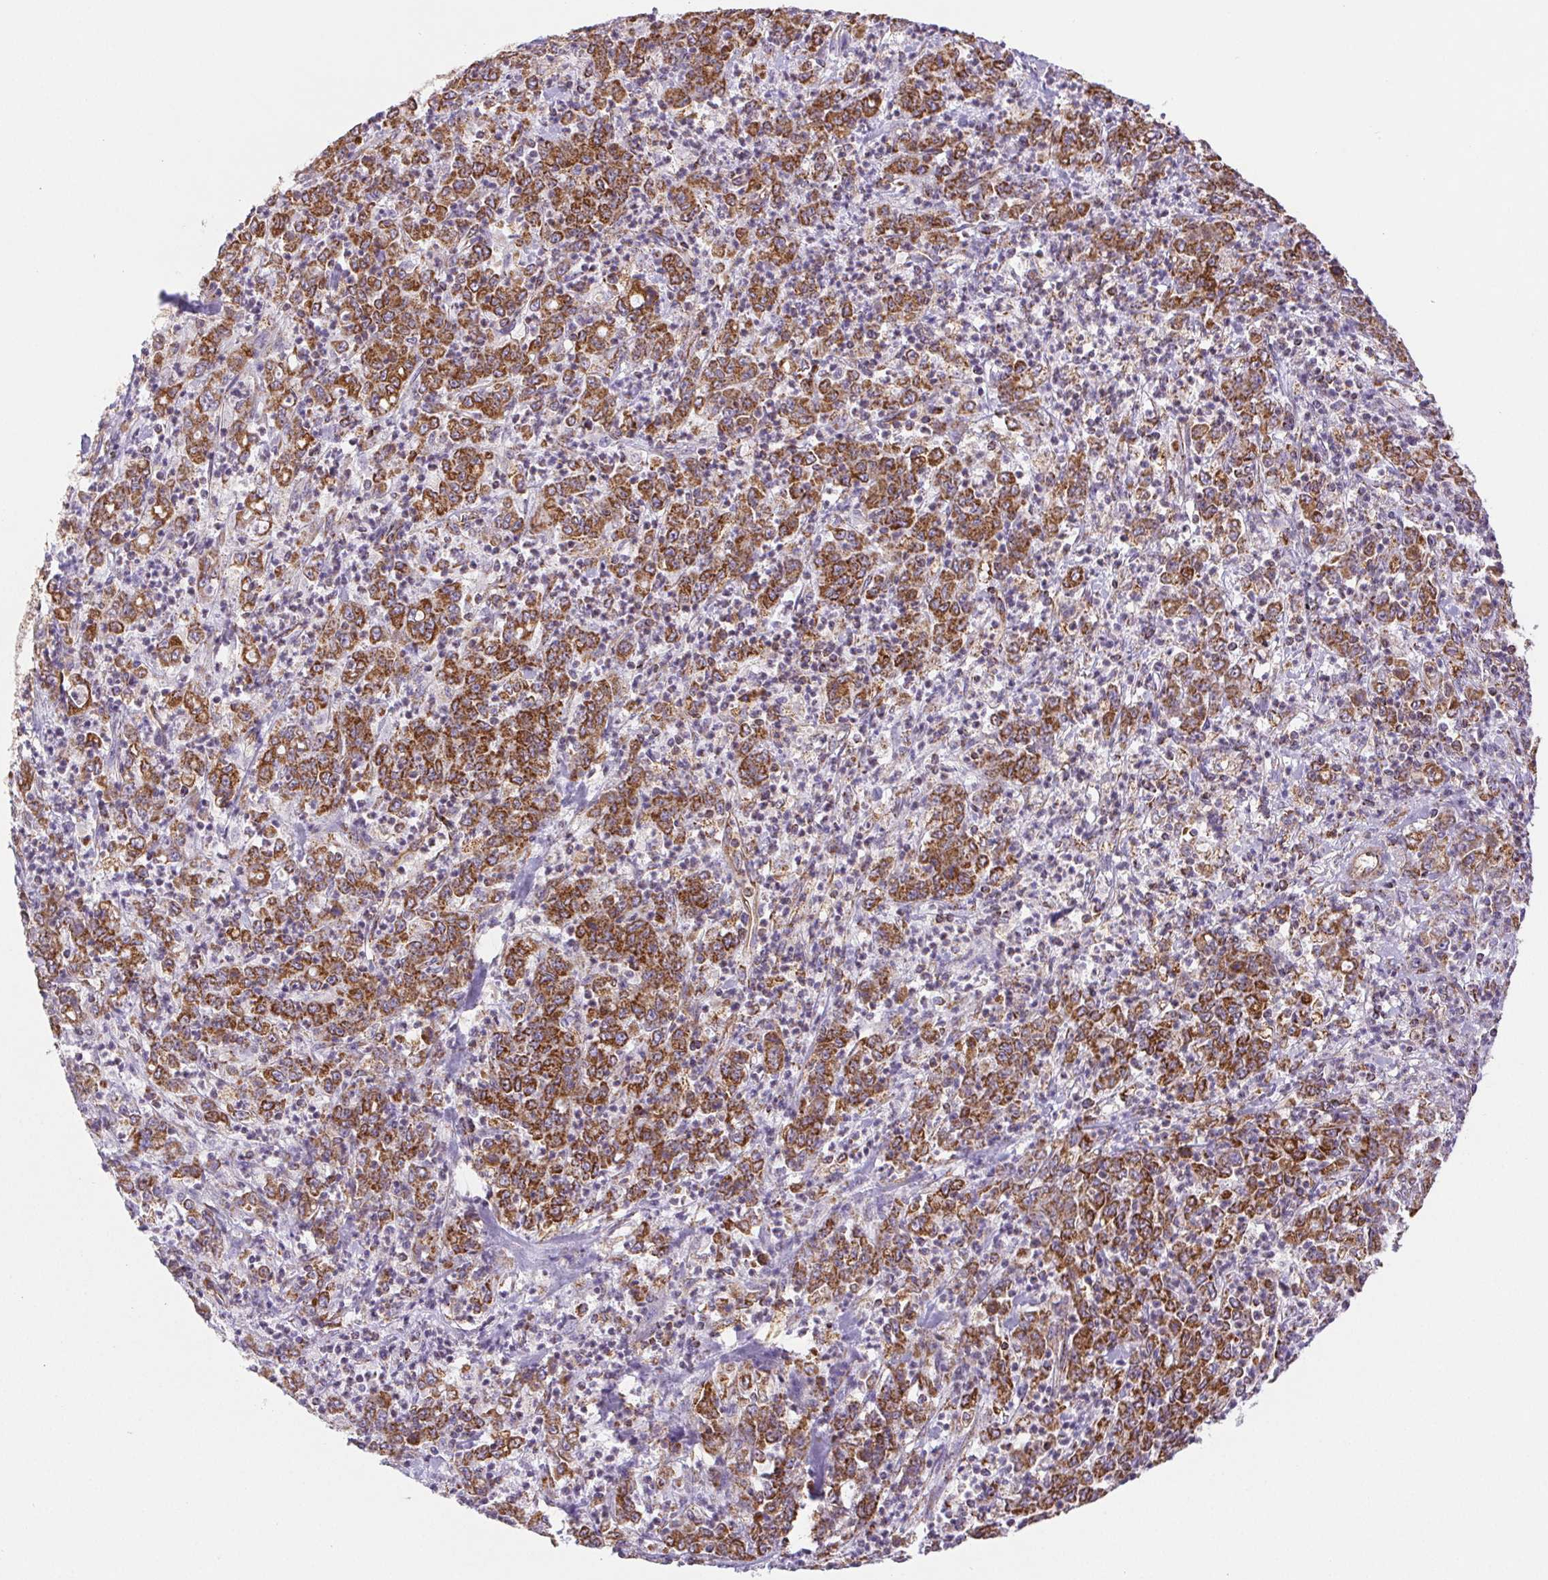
{"staining": {"intensity": "moderate", "quantity": ">75%", "location": "cytoplasmic/membranous"}, "tissue": "stomach cancer", "cell_type": "Tumor cells", "image_type": "cancer", "snomed": [{"axis": "morphology", "description": "Adenocarcinoma, NOS"}, {"axis": "topography", "description": "Stomach, lower"}], "caption": "Stomach cancer stained with a protein marker shows moderate staining in tumor cells.", "gene": "NIPSNAP2", "patient": {"sex": "female", "age": 71}}